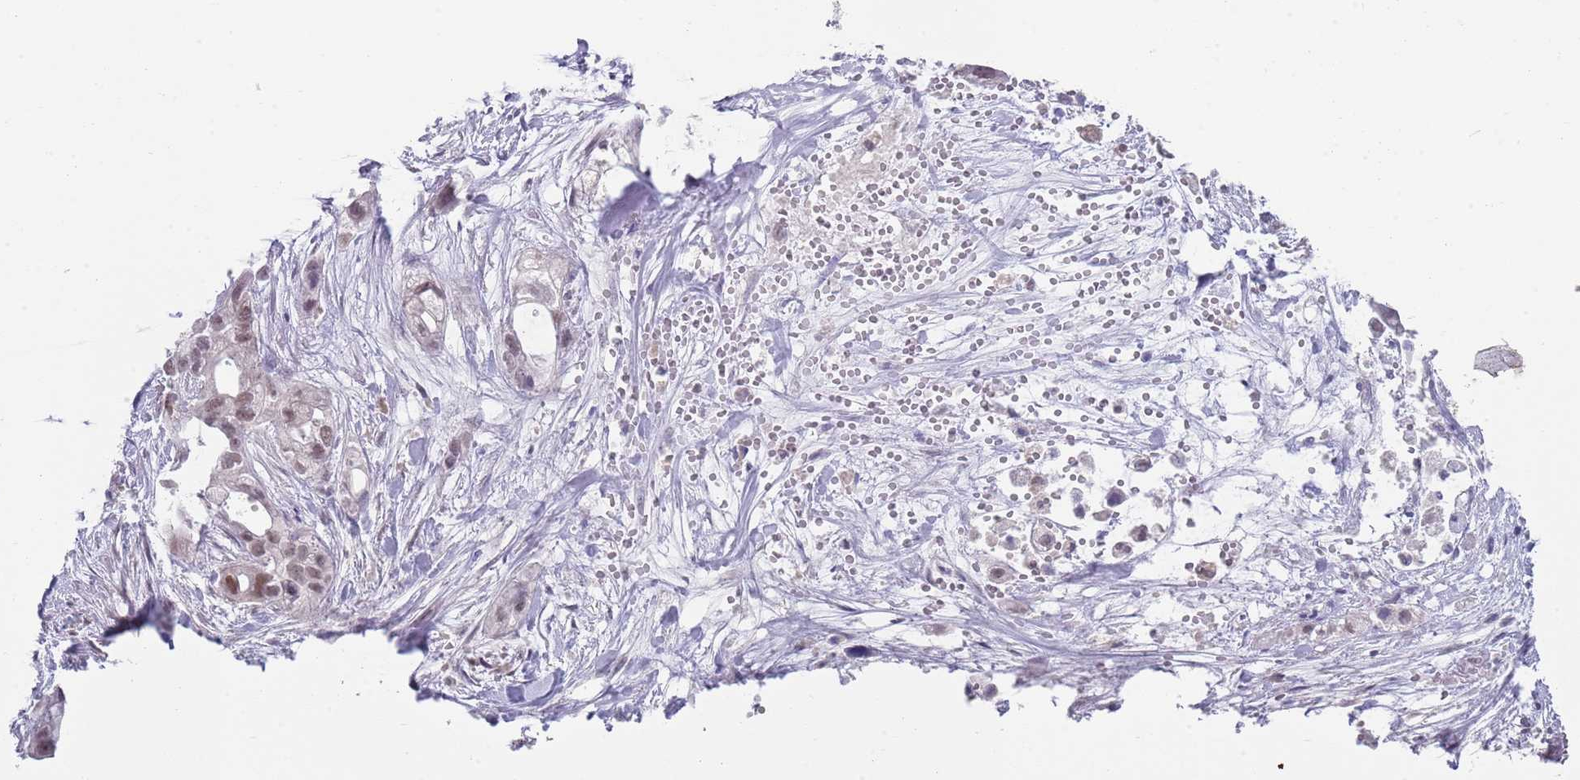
{"staining": {"intensity": "weak", "quantity": ">75%", "location": "nuclear"}, "tissue": "pancreatic cancer", "cell_type": "Tumor cells", "image_type": "cancer", "snomed": [{"axis": "morphology", "description": "Adenocarcinoma, NOS"}, {"axis": "topography", "description": "Pancreas"}], "caption": "IHC staining of pancreatic cancer (adenocarcinoma), which reveals low levels of weak nuclear staining in approximately >75% of tumor cells indicating weak nuclear protein staining. The staining was performed using DAB (3,3'-diaminobenzidine) (brown) for protein detection and nuclei were counterstained in hematoxylin (blue).", "gene": "SEPHS2", "patient": {"sex": "male", "age": 44}}